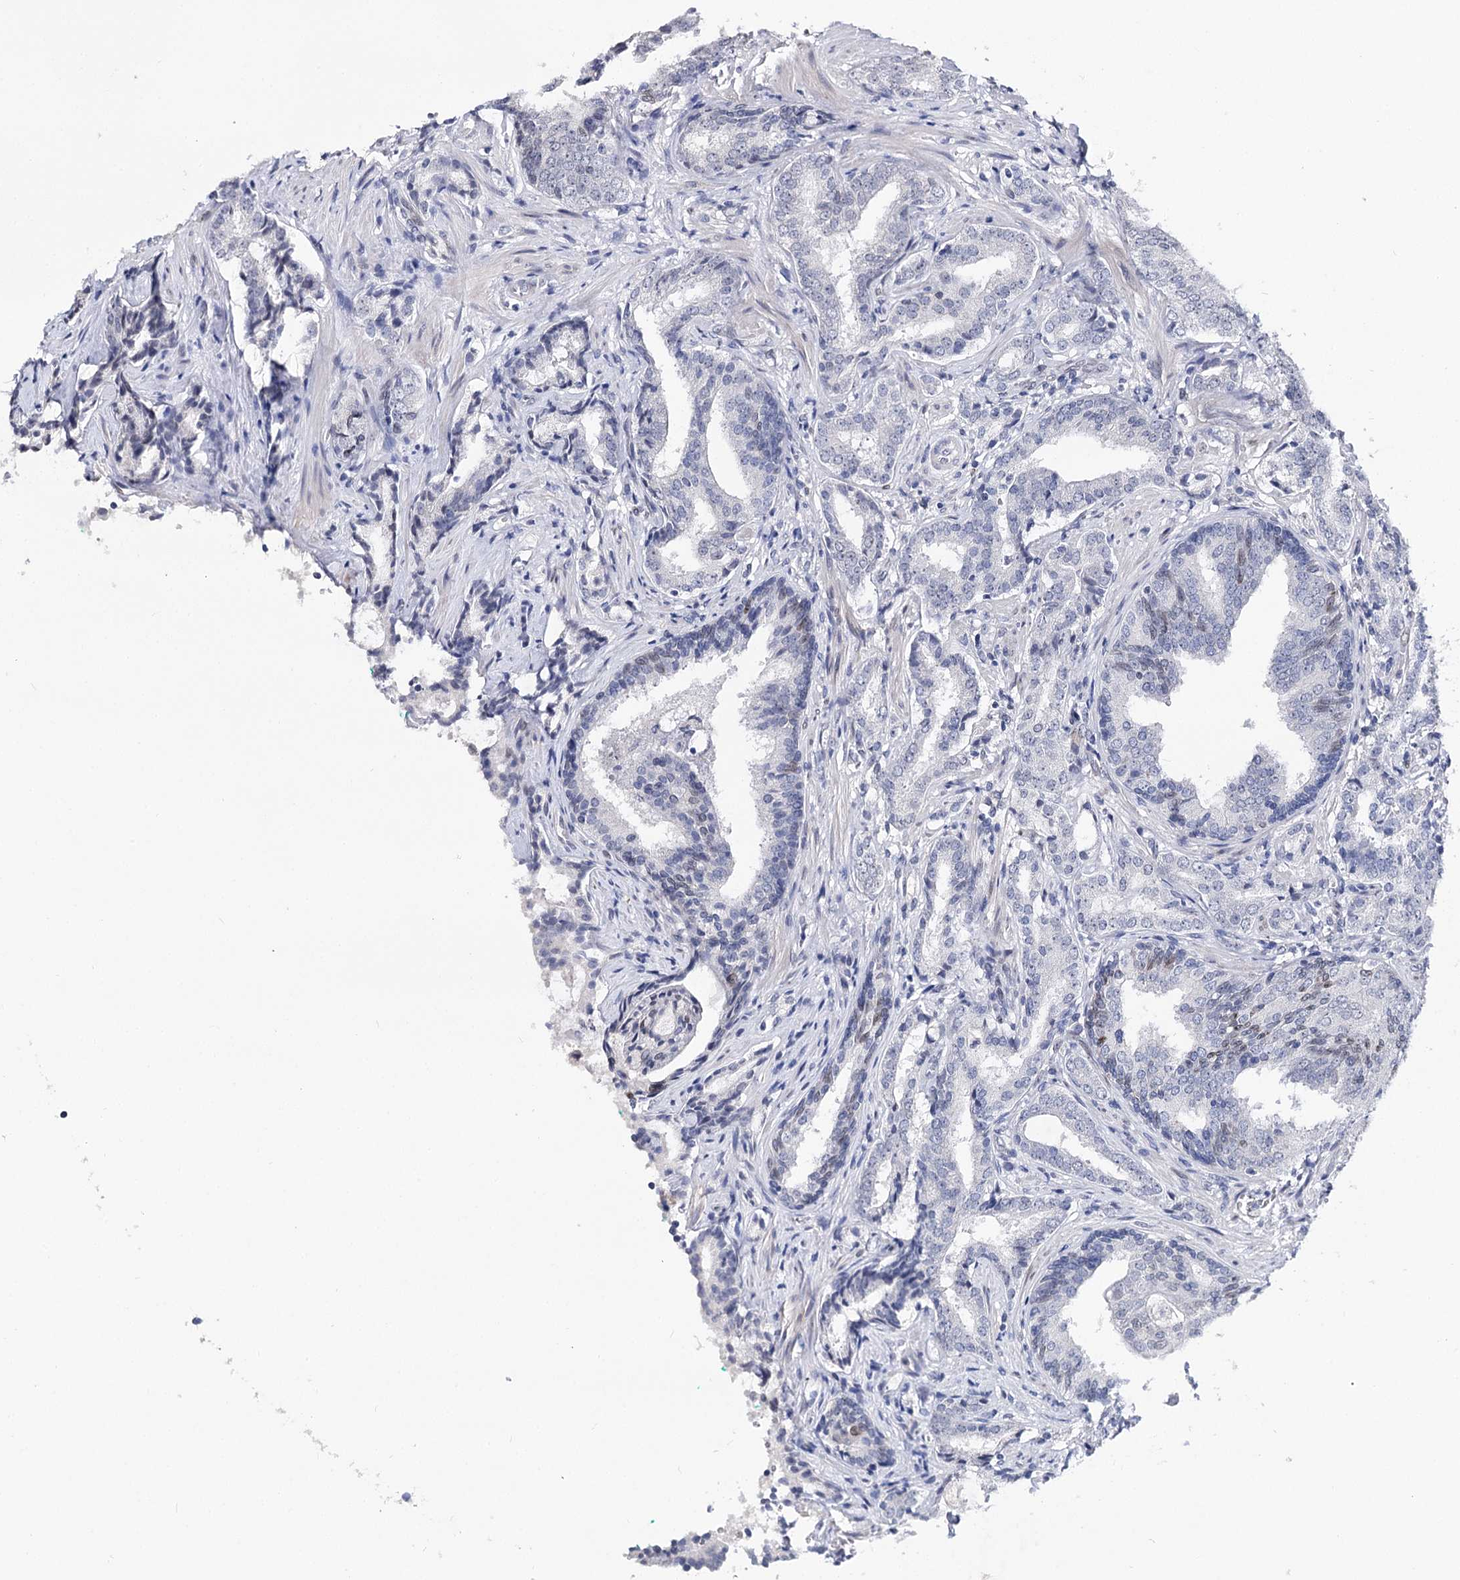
{"staining": {"intensity": "negative", "quantity": "none", "location": "none"}, "tissue": "prostate cancer", "cell_type": "Tumor cells", "image_type": "cancer", "snomed": [{"axis": "morphology", "description": "Adenocarcinoma, High grade"}, {"axis": "topography", "description": "Prostate"}], "caption": "This micrograph is of prostate adenocarcinoma (high-grade) stained with IHC to label a protein in brown with the nuclei are counter-stained blue. There is no expression in tumor cells.", "gene": "TMEM201", "patient": {"sex": "male", "age": 63}}